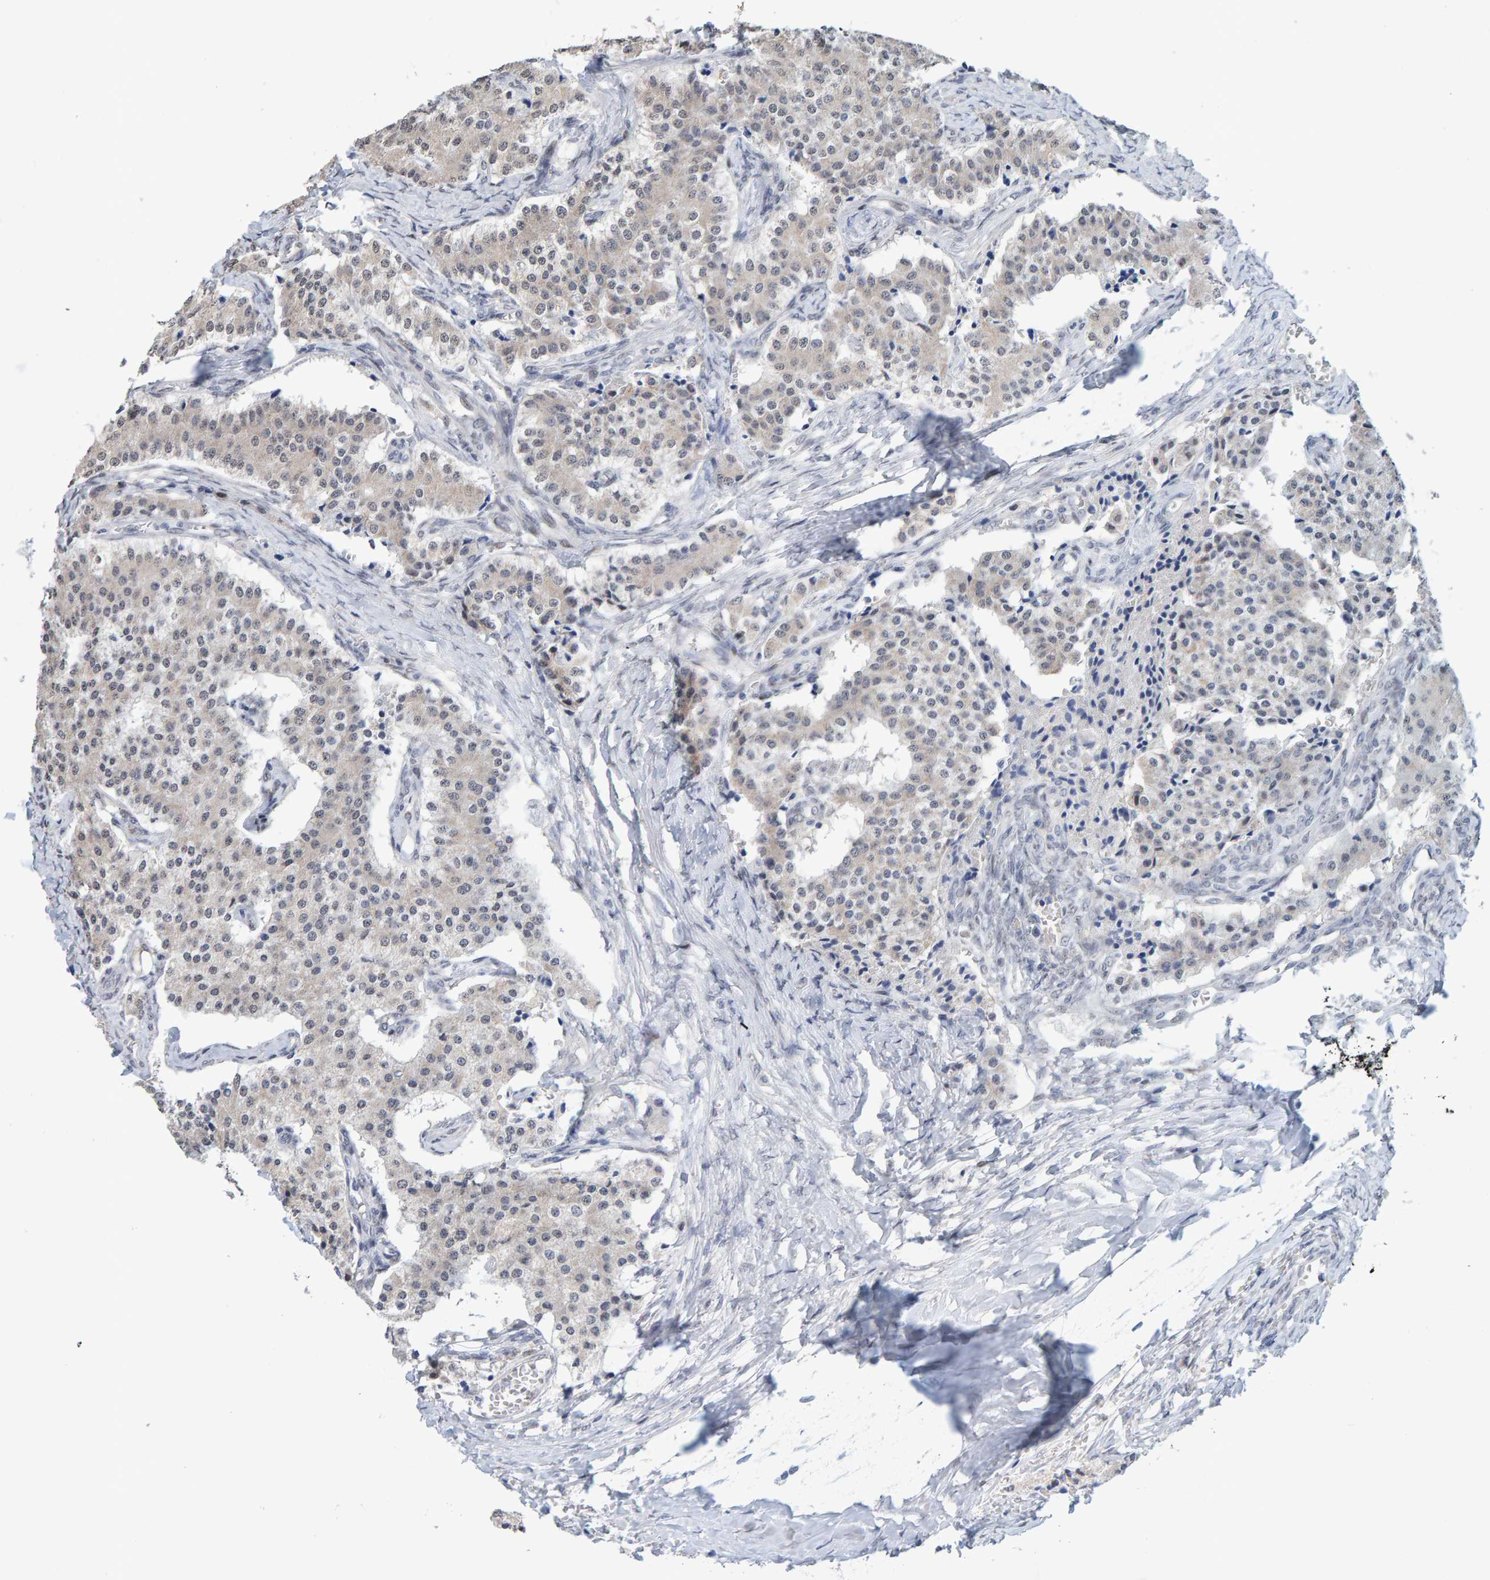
{"staining": {"intensity": "weak", "quantity": "<25%", "location": "cytoplasmic/membranous"}, "tissue": "carcinoid", "cell_type": "Tumor cells", "image_type": "cancer", "snomed": [{"axis": "morphology", "description": "Carcinoid, malignant, NOS"}, {"axis": "topography", "description": "Colon"}], "caption": "DAB (3,3'-diaminobenzidine) immunohistochemical staining of carcinoid (malignant) reveals no significant expression in tumor cells. Brightfield microscopy of immunohistochemistry (IHC) stained with DAB (brown) and hematoxylin (blue), captured at high magnification.", "gene": "USP43", "patient": {"sex": "female", "age": 52}}